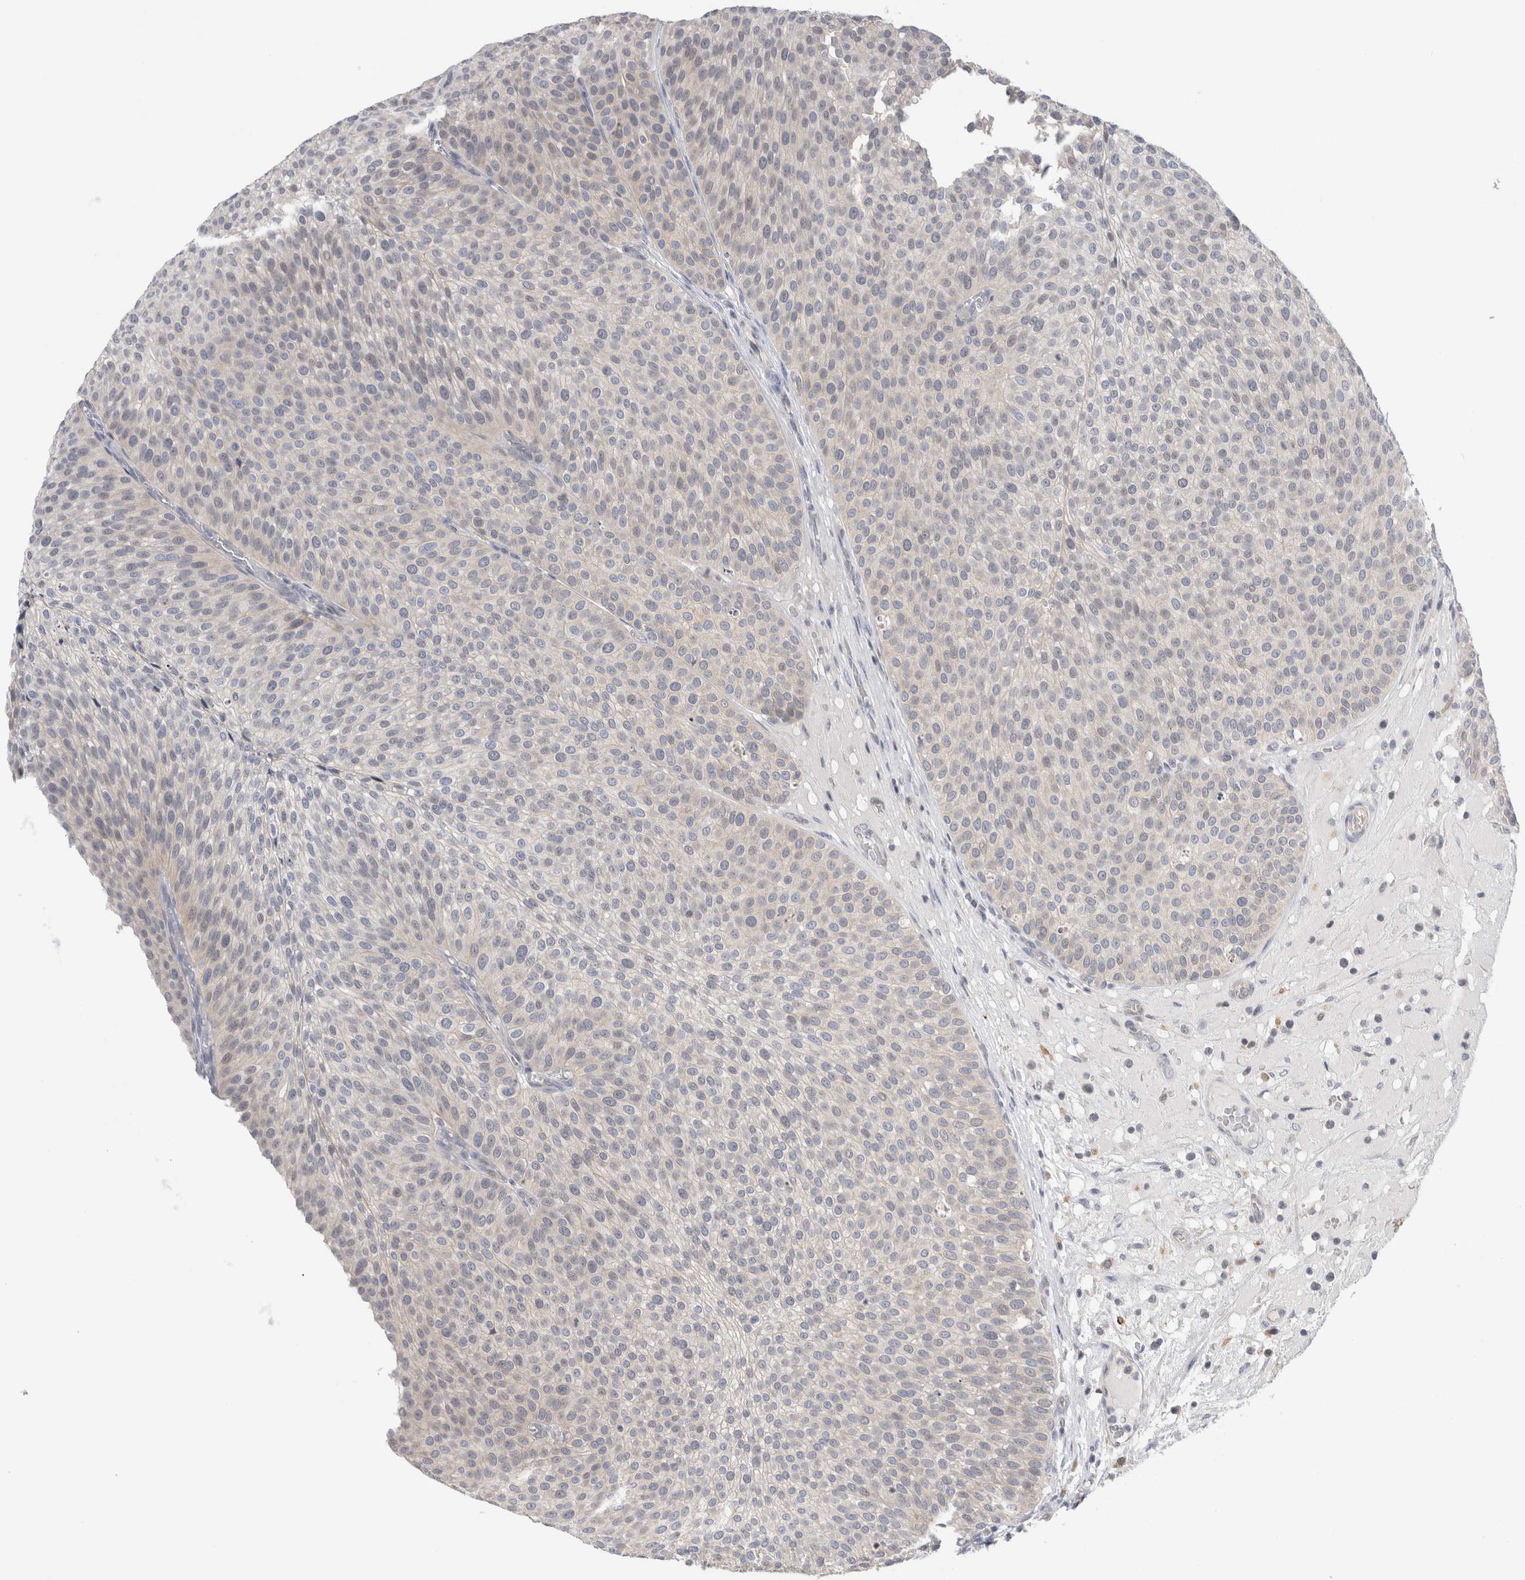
{"staining": {"intensity": "negative", "quantity": "none", "location": "none"}, "tissue": "urothelial cancer", "cell_type": "Tumor cells", "image_type": "cancer", "snomed": [{"axis": "morphology", "description": "Normal tissue, NOS"}, {"axis": "morphology", "description": "Urothelial carcinoma, Low grade"}, {"axis": "topography", "description": "Smooth muscle"}, {"axis": "topography", "description": "Urinary bladder"}], "caption": "Photomicrograph shows no significant protein positivity in tumor cells of urothelial cancer. Brightfield microscopy of immunohistochemistry stained with DAB (3,3'-diaminobenzidine) (brown) and hematoxylin (blue), captured at high magnification.", "gene": "SYTL5", "patient": {"sex": "male", "age": 60}}